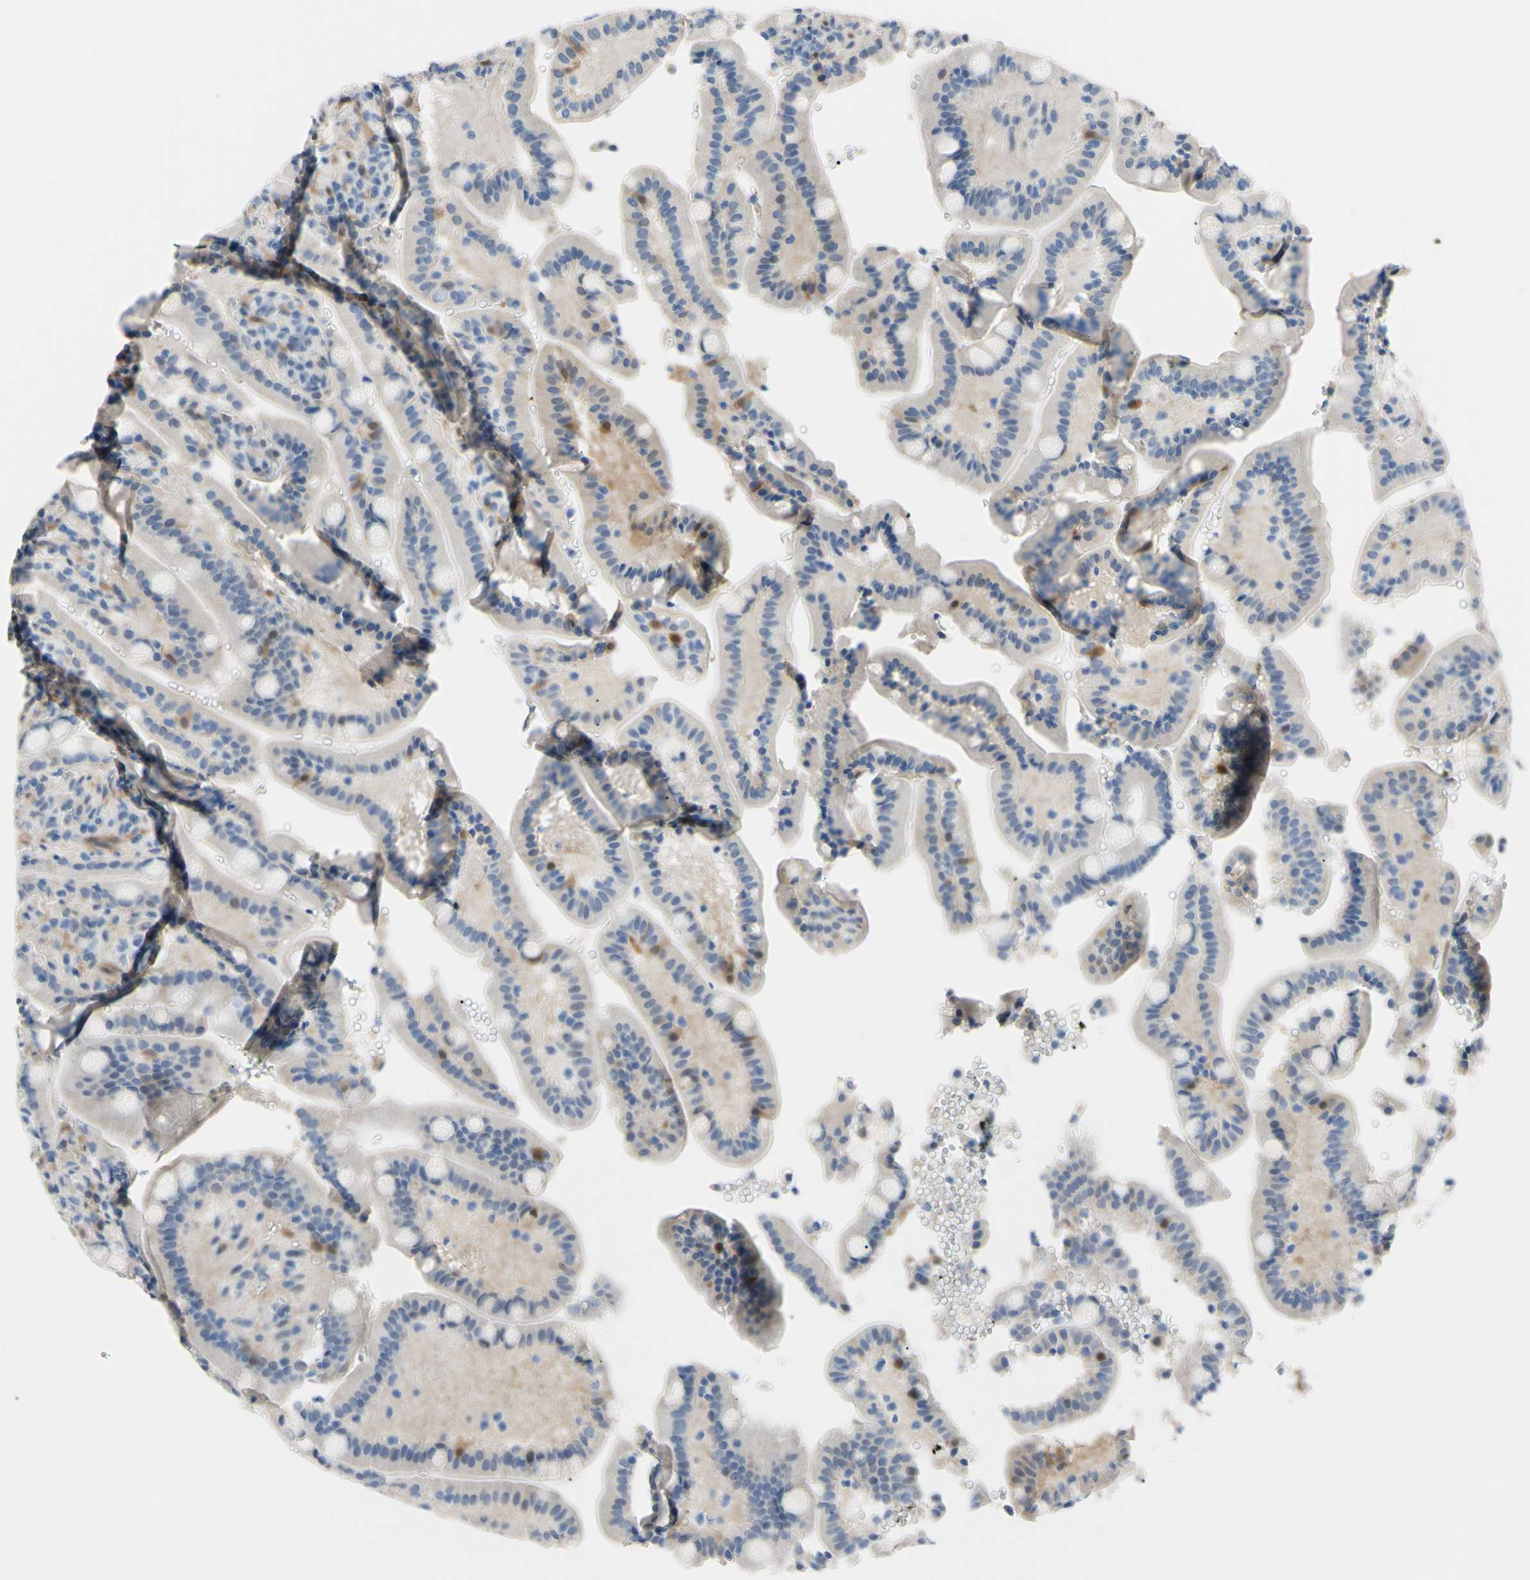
{"staining": {"intensity": "negative", "quantity": "none", "location": "none"}, "tissue": "duodenum", "cell_type": "Glandular cells", "image_type": "normal", "snomed": [{"axis": "morphology", "description": "Normal tissue, NOS"}, {"axis": "topography", "description": "Small intestine, NOS"}], "caption": "IHC of benign duodenum reveals no staining in glandular cells.", "gene": "NOL3", "patient": {"sex": "female", "age": 71}}